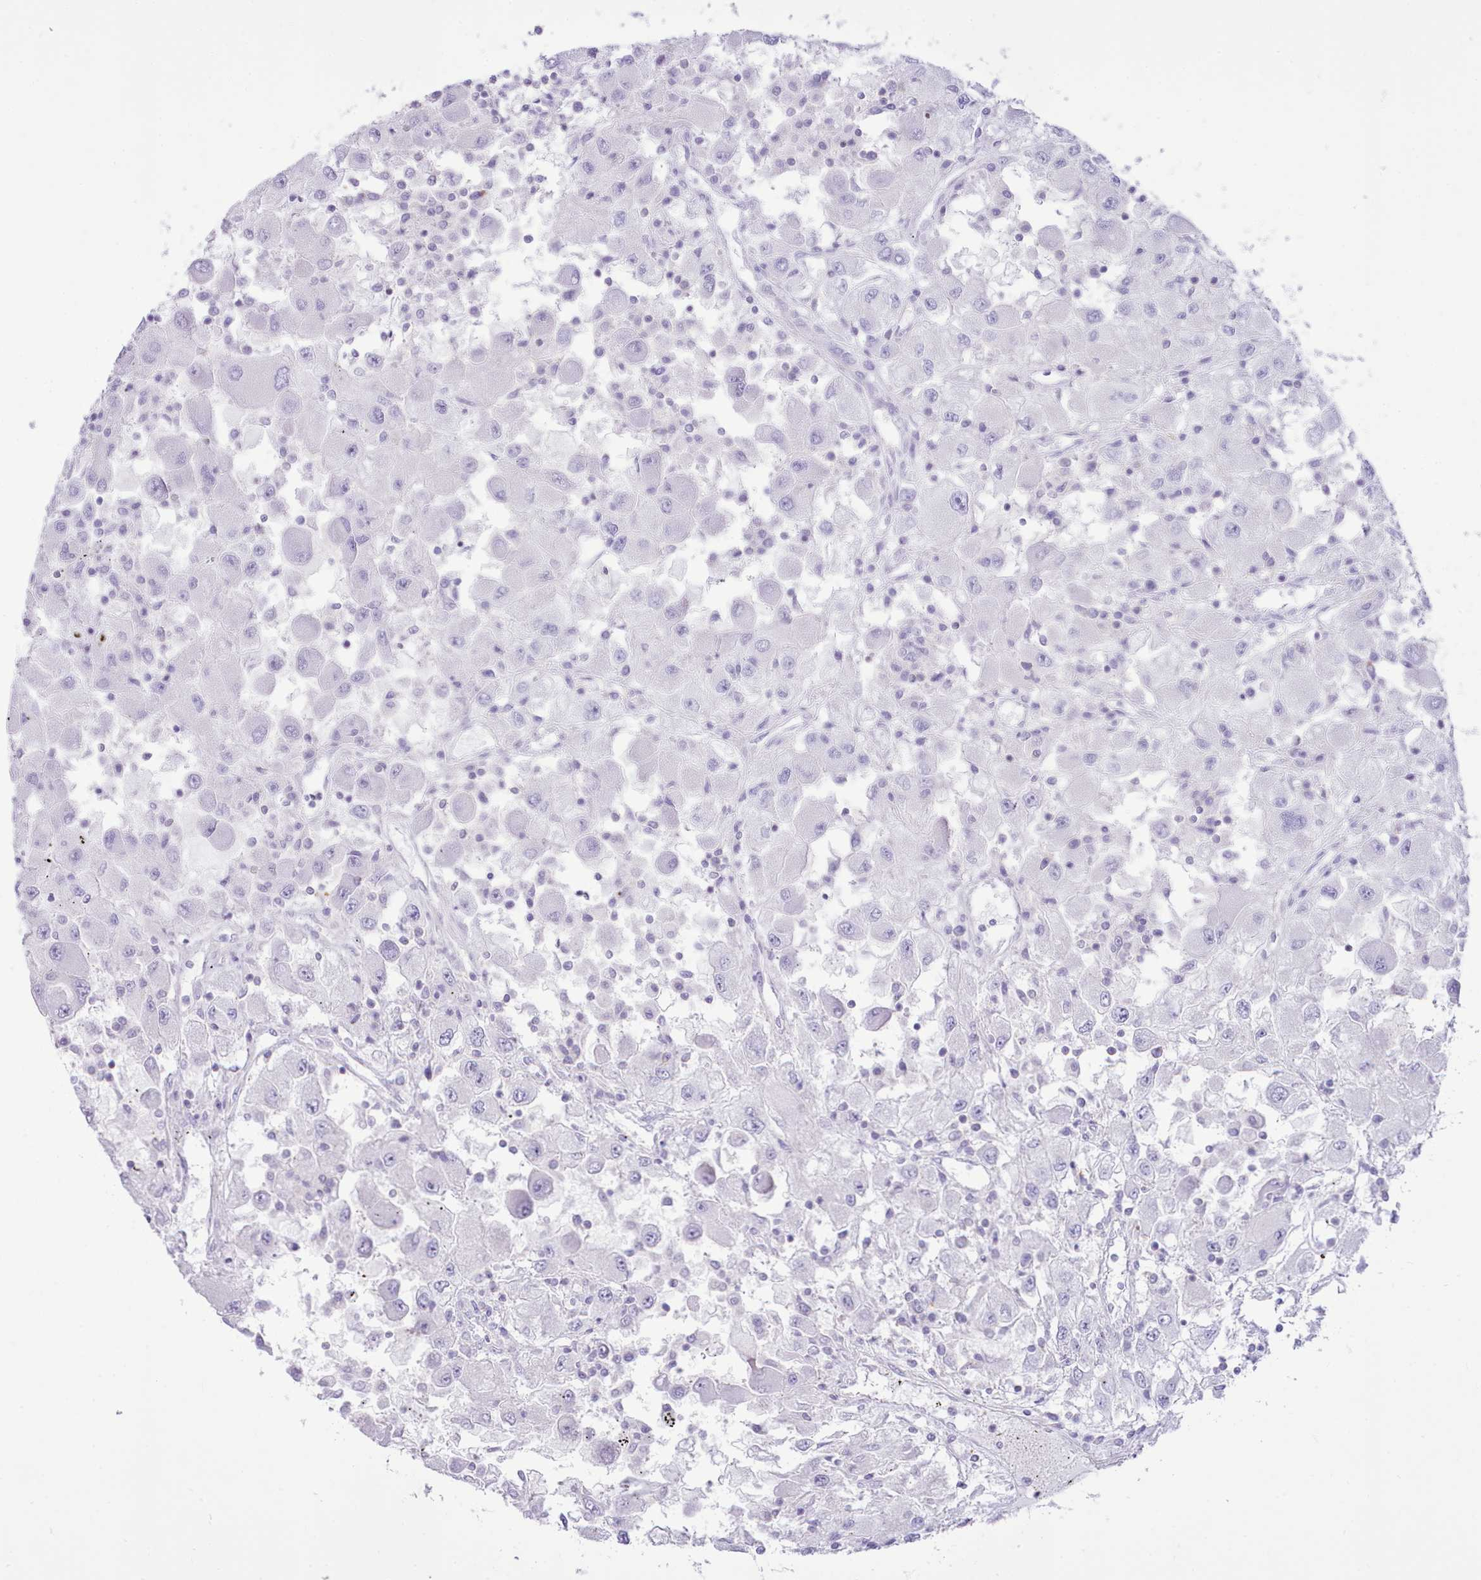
{"staining": {"intensity": "negative", "quantity": "none", "location": "none"}, "tissue": "renal cancer", "cell_type": "Tumor cells", "image_type": "cancer", "snomed": [{"axis": "morphology", "description": "Adenocarcinoma, NOS"}, {"axis": "topography", "description": "Kidney"}], "caption": "Immunohistochemical staining of renal cancer displays no significant staining in tumor cells.", "gene": "MDFI", "patient": {"sex": "female", "age": 67}}